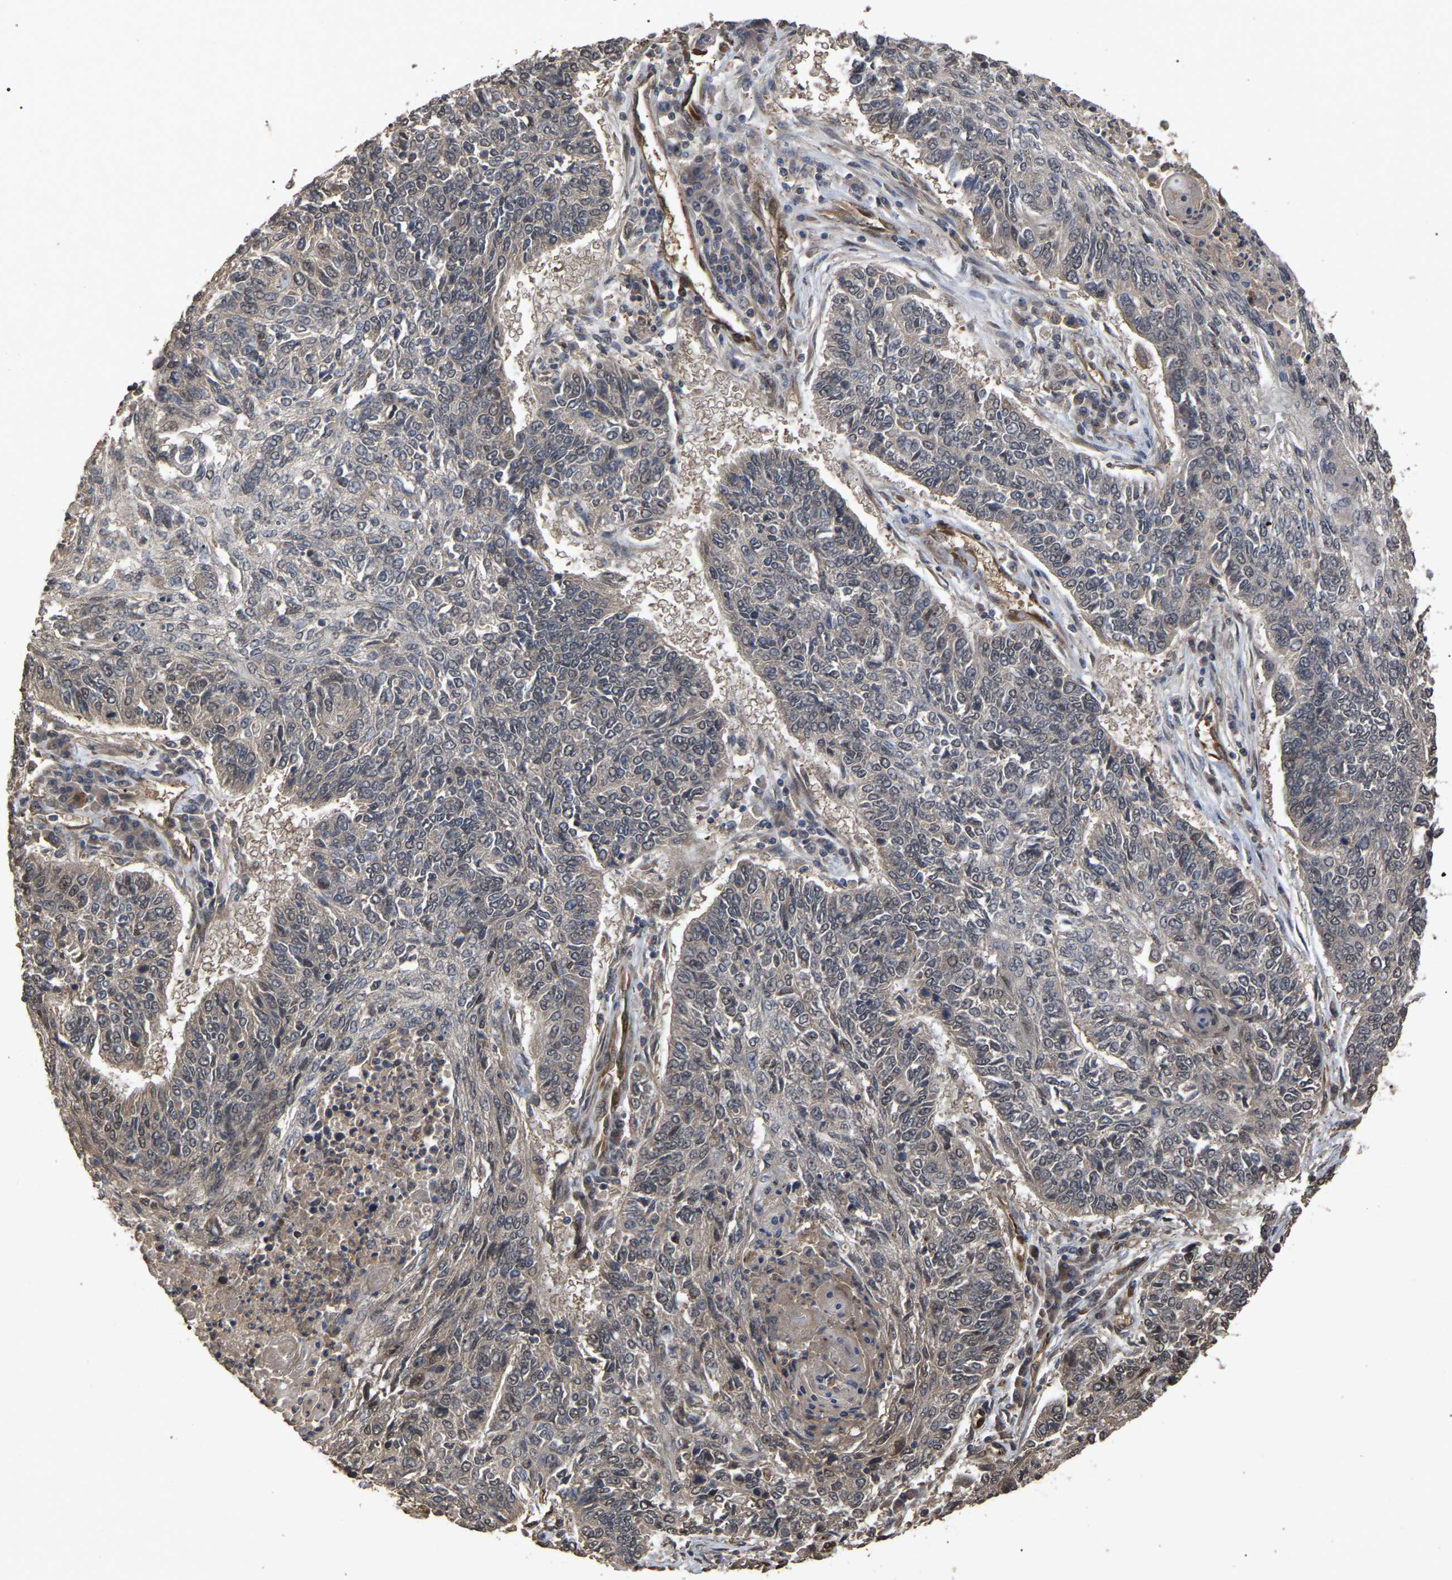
{"staining": {"intensity": "weak", "quantity": "<25%", "location": "cytoplasmic/membranous"}, "tissue": "lung cancer", "cell_type": "Tumor cells", "image_type": "cancer", "snomed": [{"axis": "morphology", "description": "Normal tissue, NOS"}, {"axis": "morphology", "description": "Squamous cell carcinoma, NOS"}, {"axis": "topography", "description": "Cartilage tissue"}, {"axis": "topography", "description": "Bronchus"}, {"axis": "topography", "description": "Lung"}], "caption": "Tumor cells show no significant staining in squamous cell carcinoma (lung).", "gene": "FAM161B", "patient": {"sex": "female", "age": 49}}